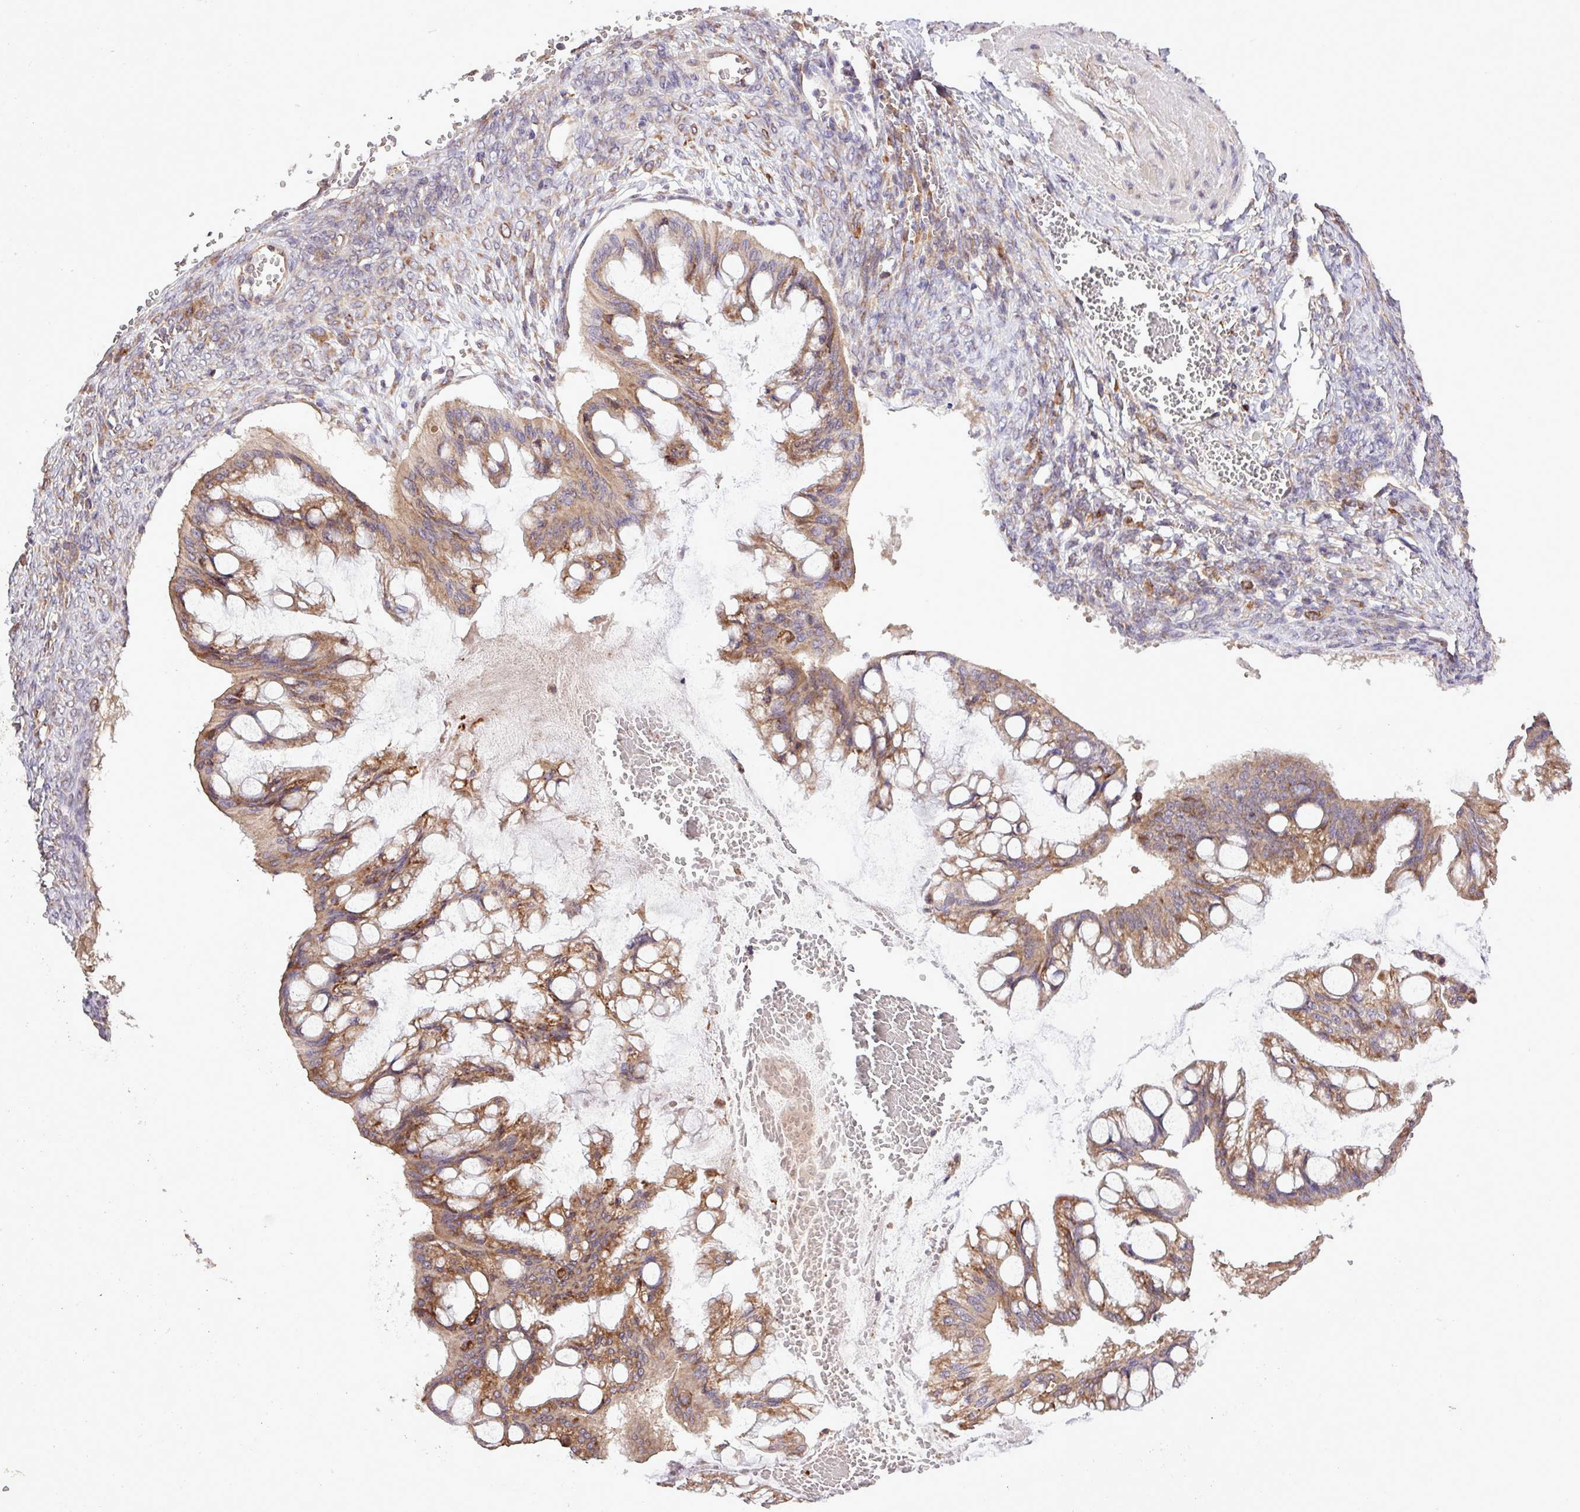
{"staining": {"intensity": "moderate", "quantity": ">75%", "location": "cytoplasmic/membranous"}, "tissue": "ovarian cancer", "cell_type": "Tumor cells", "image_type": "cancer", "snomed": [{"axis": "morphology", "description": "Cystadenocarcinoma, mucinous, NOS"}, {"axis": "topography", "description": "Ovary"}], "caption": "Immunohistochemistry of human ovarian cancer exhibits medium levels of moderate cytoplasmic/membranous staining in about >75% of tumor cells.", "gene": "MEGF6", "patient": {"sex": "female", "age": 73}}